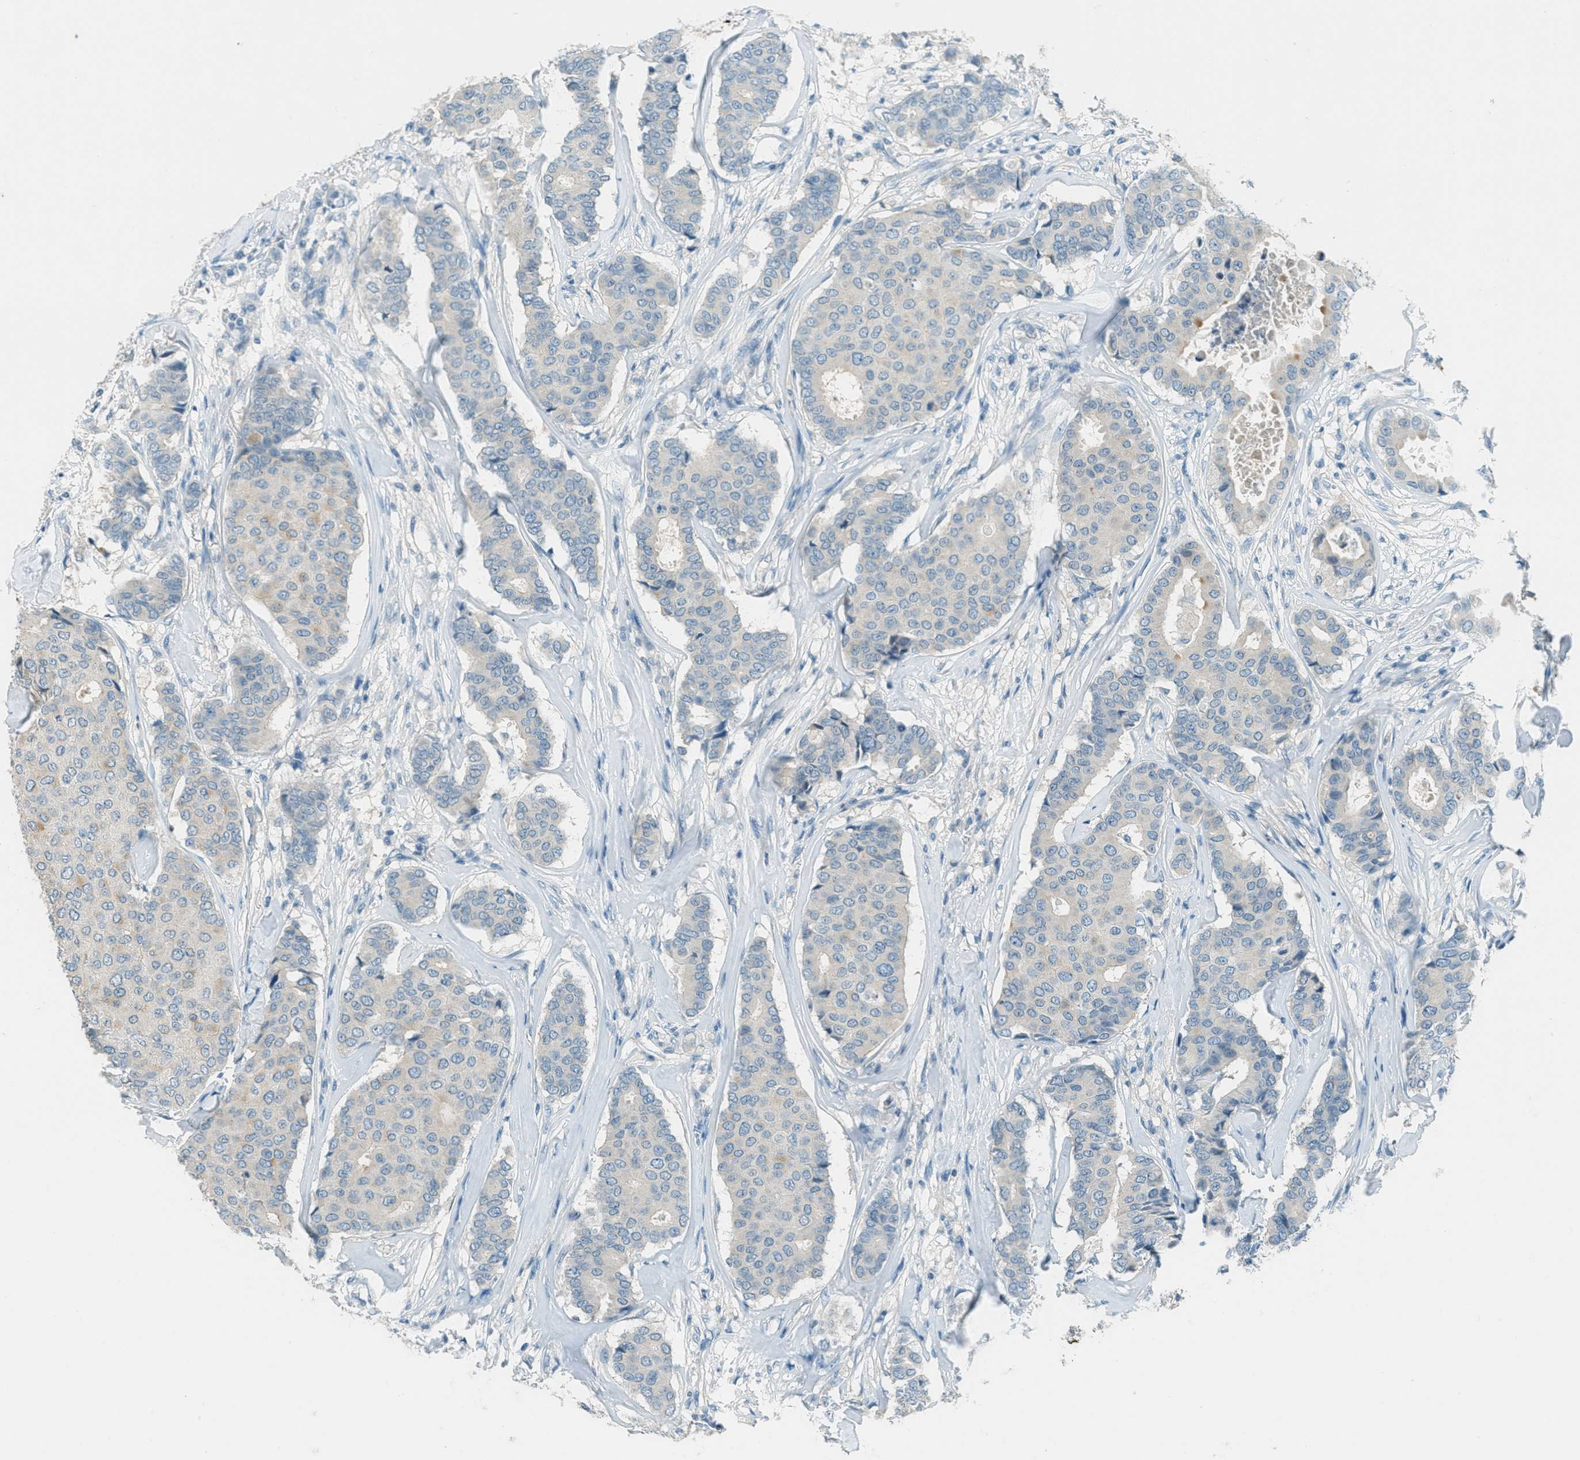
{"staining": {"intensity": "weak", "quantity": "<25%", "location": "cytoplasmic/membranous"}, "tissue": "breast cancer", "cell_type": "Tumor cells", "image_type": "cancer", "snomed": [{"axis": "morphology", "description": "Duct carcinoma"}, {"axis": "topography", "description": "Breast"}], "caption": "The histopathology image shows no significant expression in tumor cells of breast cancer (invasive ductal carcinoma).", "gene": "MSLN", "patient": {"sex": "female", "age": 75}}